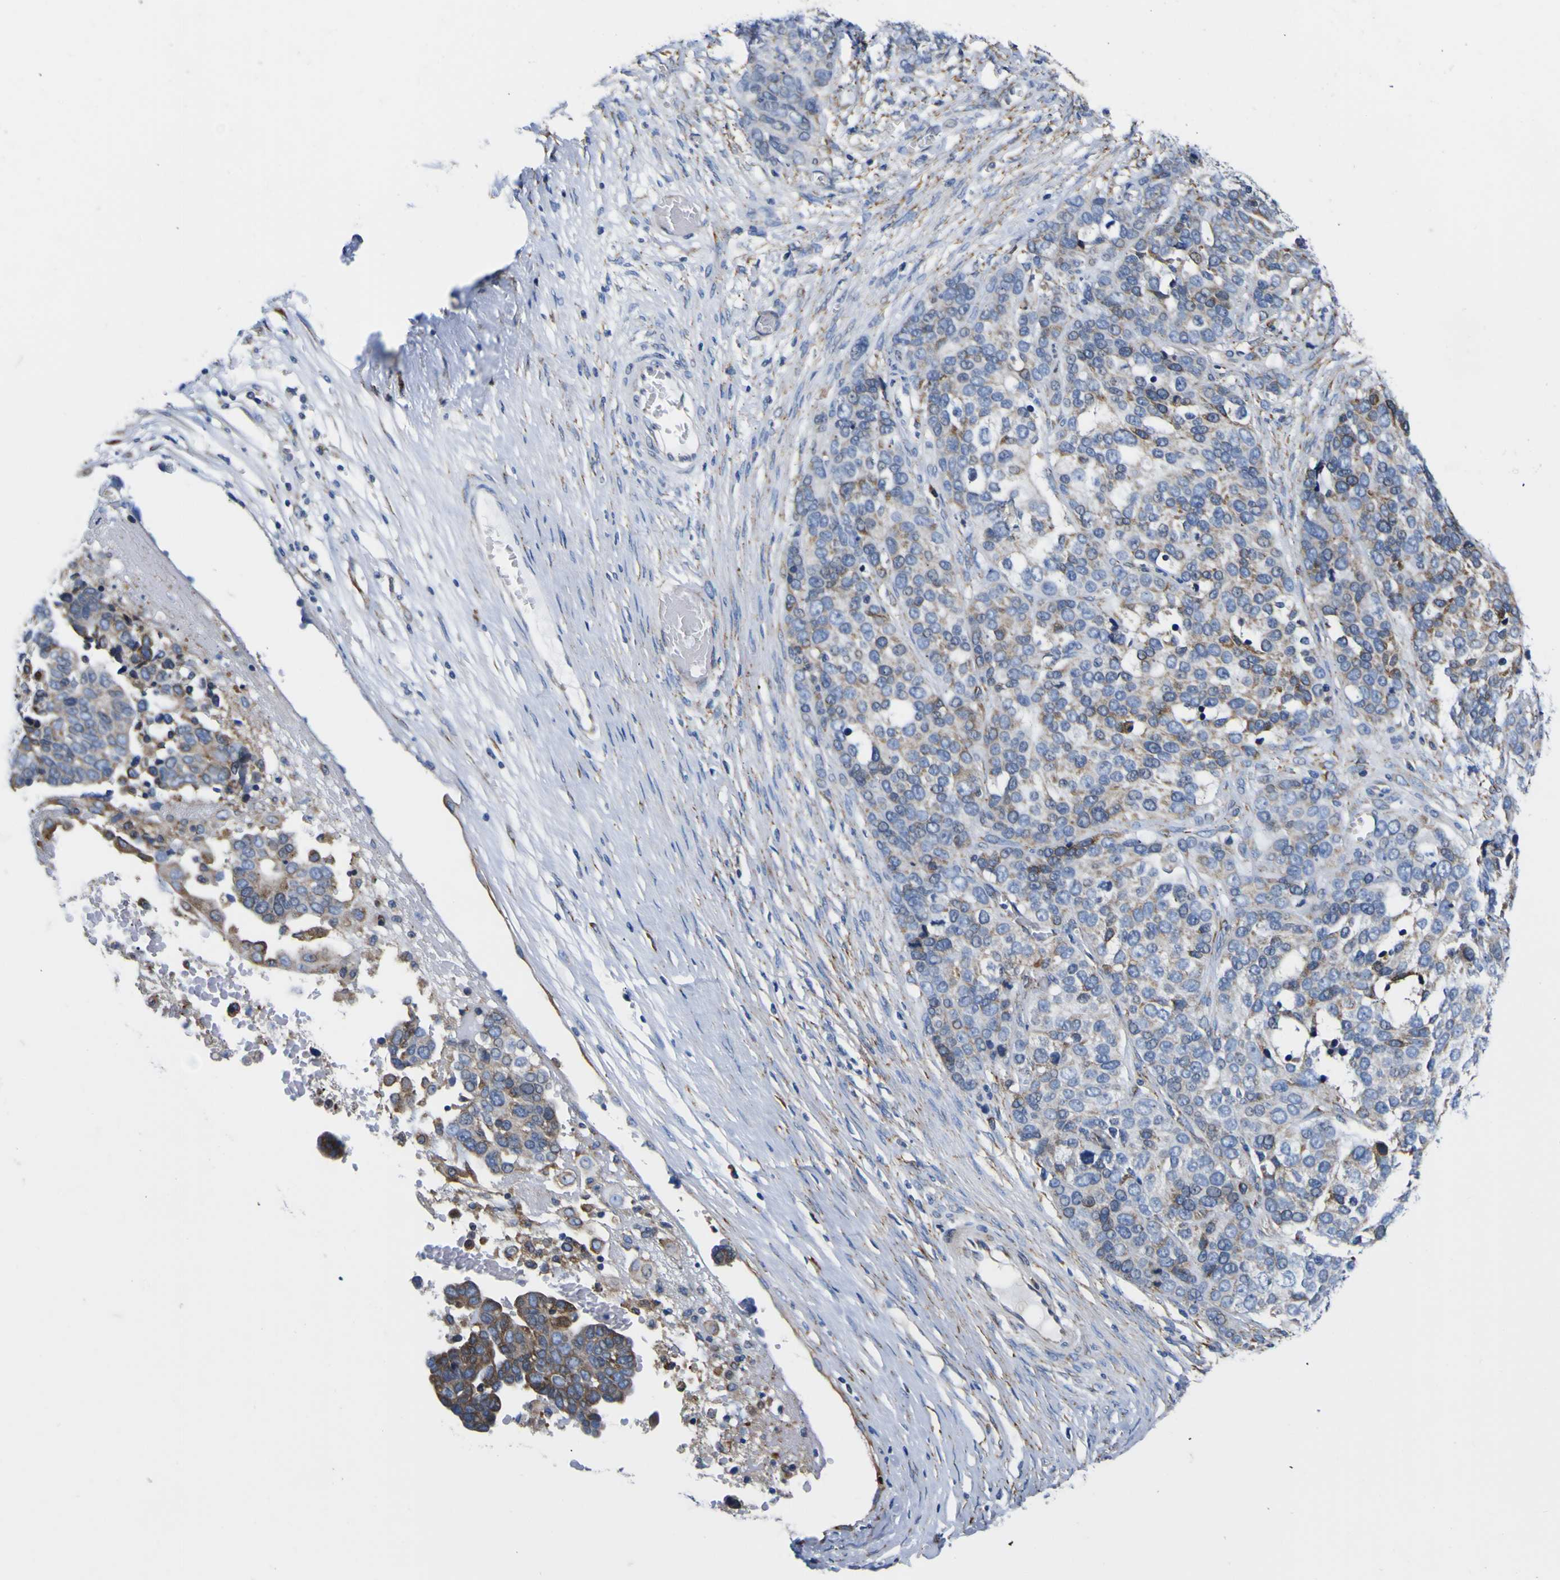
{"staining": {"intensity": "moderate", "quantity": "25%-75%", "location": "cytoplasmic/membranous"}, "tissue": "ovarian cancer", "cell_type": "Tumor cells", "image_type": "cancer", "snomed": [{"axis": "morphology", "description": "Cystadenocarcinoma, serous, NOS"}, {"axis": "topography", "description": "Ovary"}], "caption": "Tumor cells display medium levels of moderate cytoplasmic/membranous positivity in about 25%-75% of cells in ovarian cancer (serous cystadenocarcinoma).", "gene": "SCD", "patient": {"sex": "female", "age": 44}}